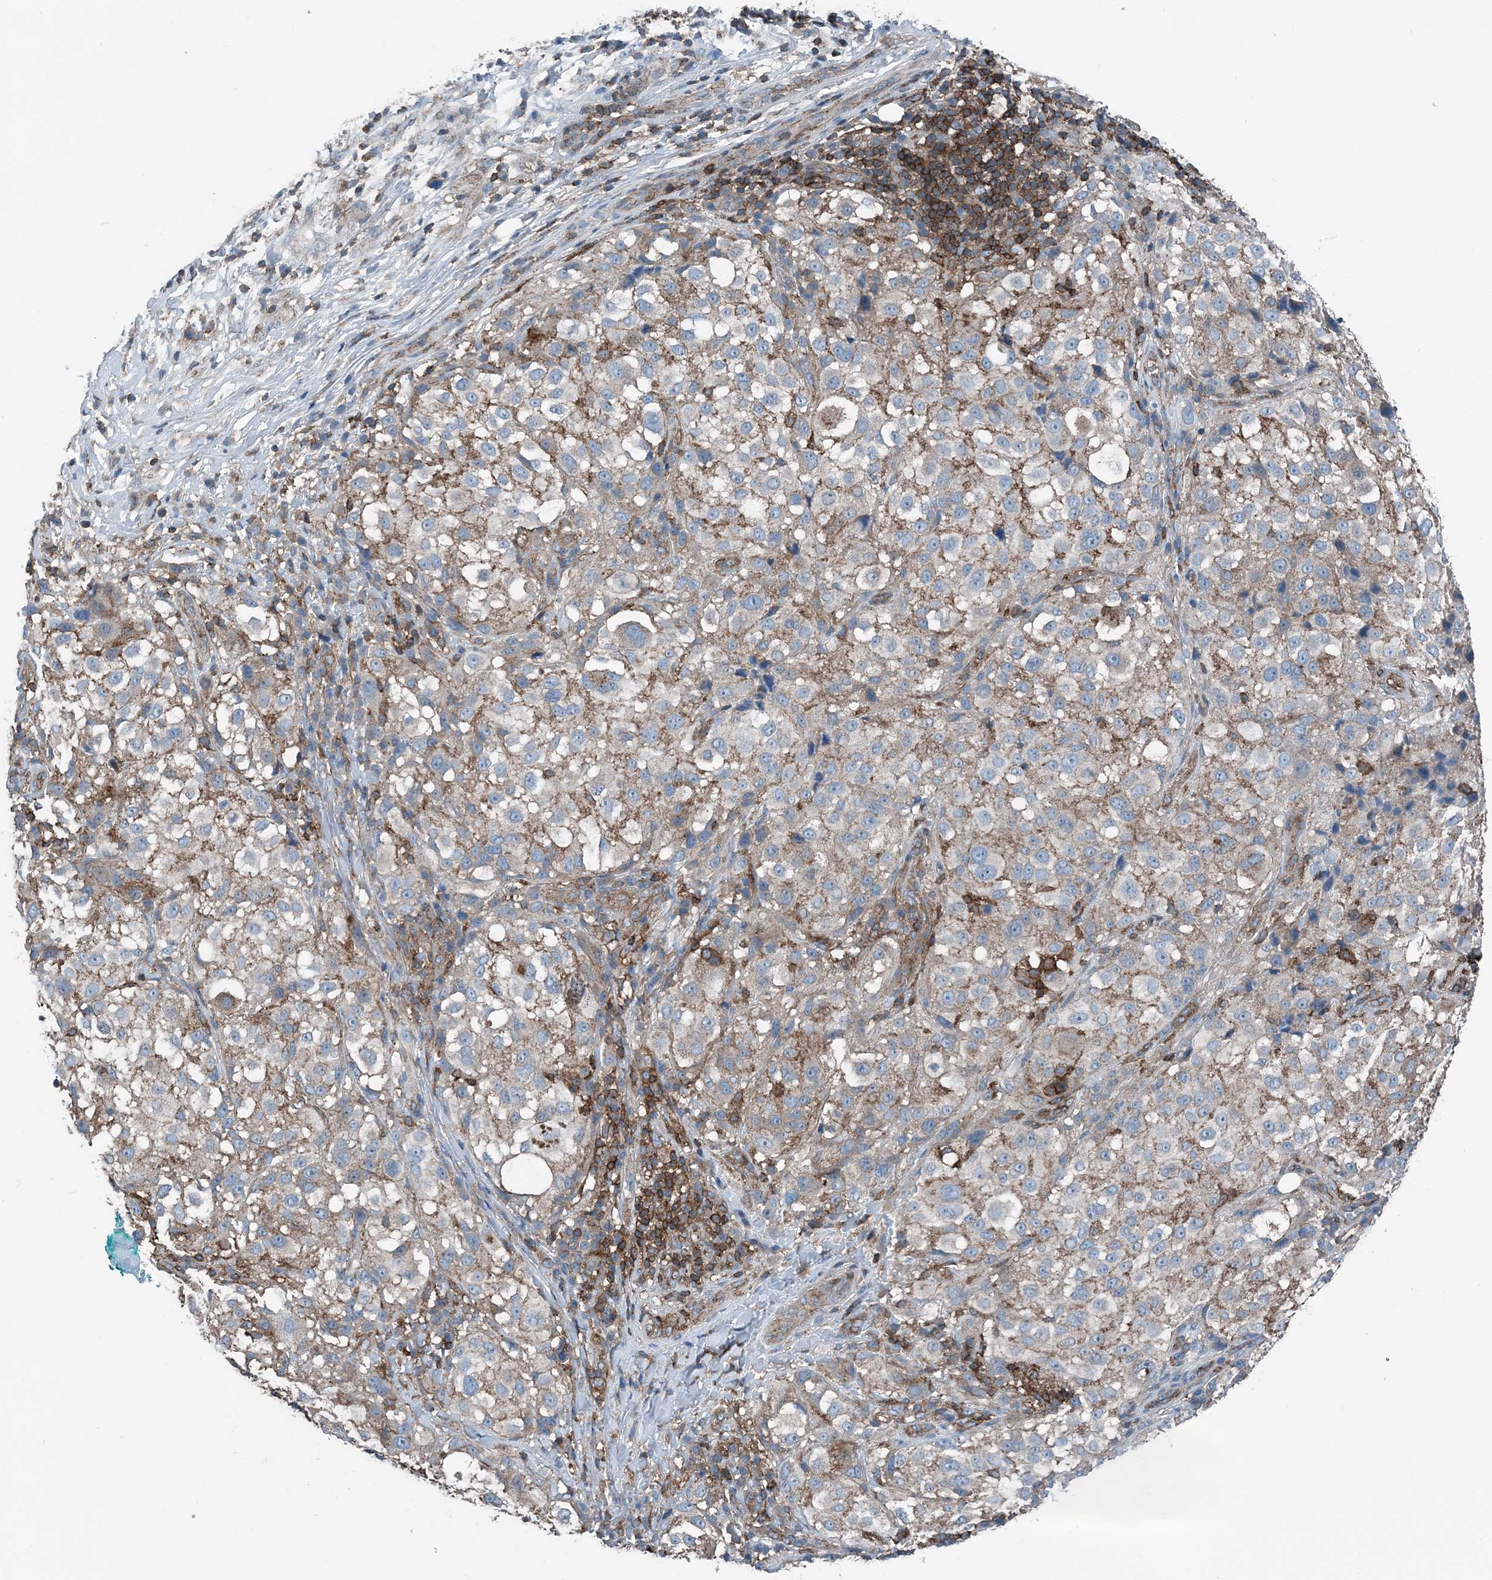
{"staining": {"intensity": "negative", "quantity": "none", "location": "none"}, "tissue": "melanoma", "cell_type": "Tumor cells", "image_type": "cancer", "snomed": [{"axis": "morphology", "description": "Necrosis, NOS"}, {"axis": "morphology", "description": "Malignant melanoma, NOS"}, {"axis": "topography", "description": "Skin"}], "caption": "Tumor cells are negative for brown protein staining in melanoma. (Brightfield microscopy of DAB (3,3'-diaminobenzidine) immunohistochemistry (IHC) at high magnification).", "gene": "CFL1", "patient": {"sex": "female", "age": 87}}